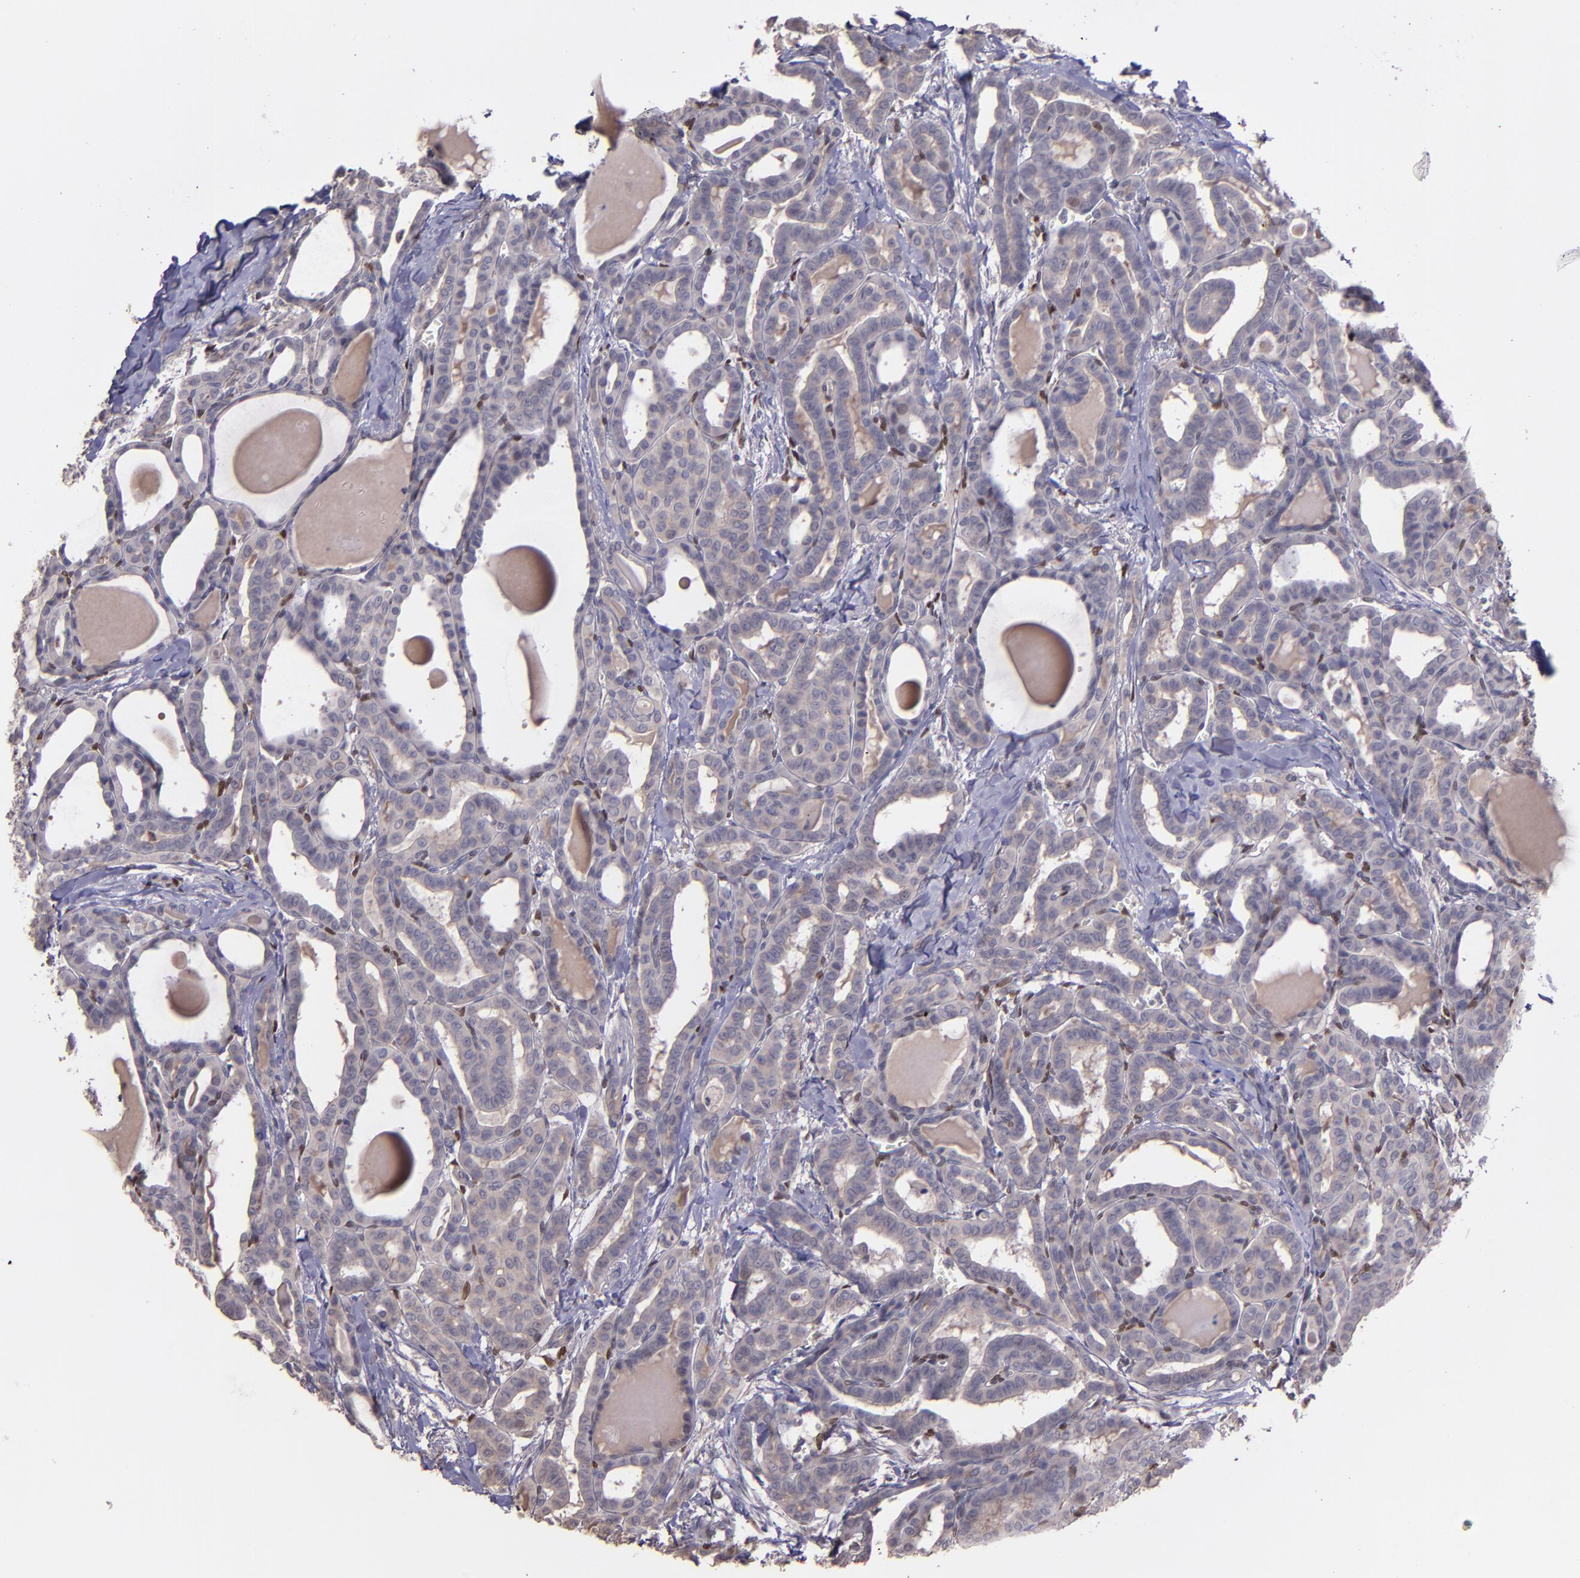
{"staining": {"intensity": "weak", "quantity": "<25%", "location": "cytoplasmic/membranous"}, "tissue": "thyroid cancer", "cell_type": "Tumor cells", "image_type": "cancer", "snomed": [{"axis": "morphology", "description": "Carcinoma, NOS"}, {"axis": "topography", "description": "Thyroid gland"}], "caption": "The histopathology image exhibits no staining of tumor cells in carcinoma (thyroid). (Stains: DAB (3,3'-diaminobenzidine) immunohistochemistry (IHC) with hematoxylin counter stain, Microscopy: brightfield microscopy at high magnification).", "gene": "NUP62CL", "patient": {"sex": "female", "age": 91}}